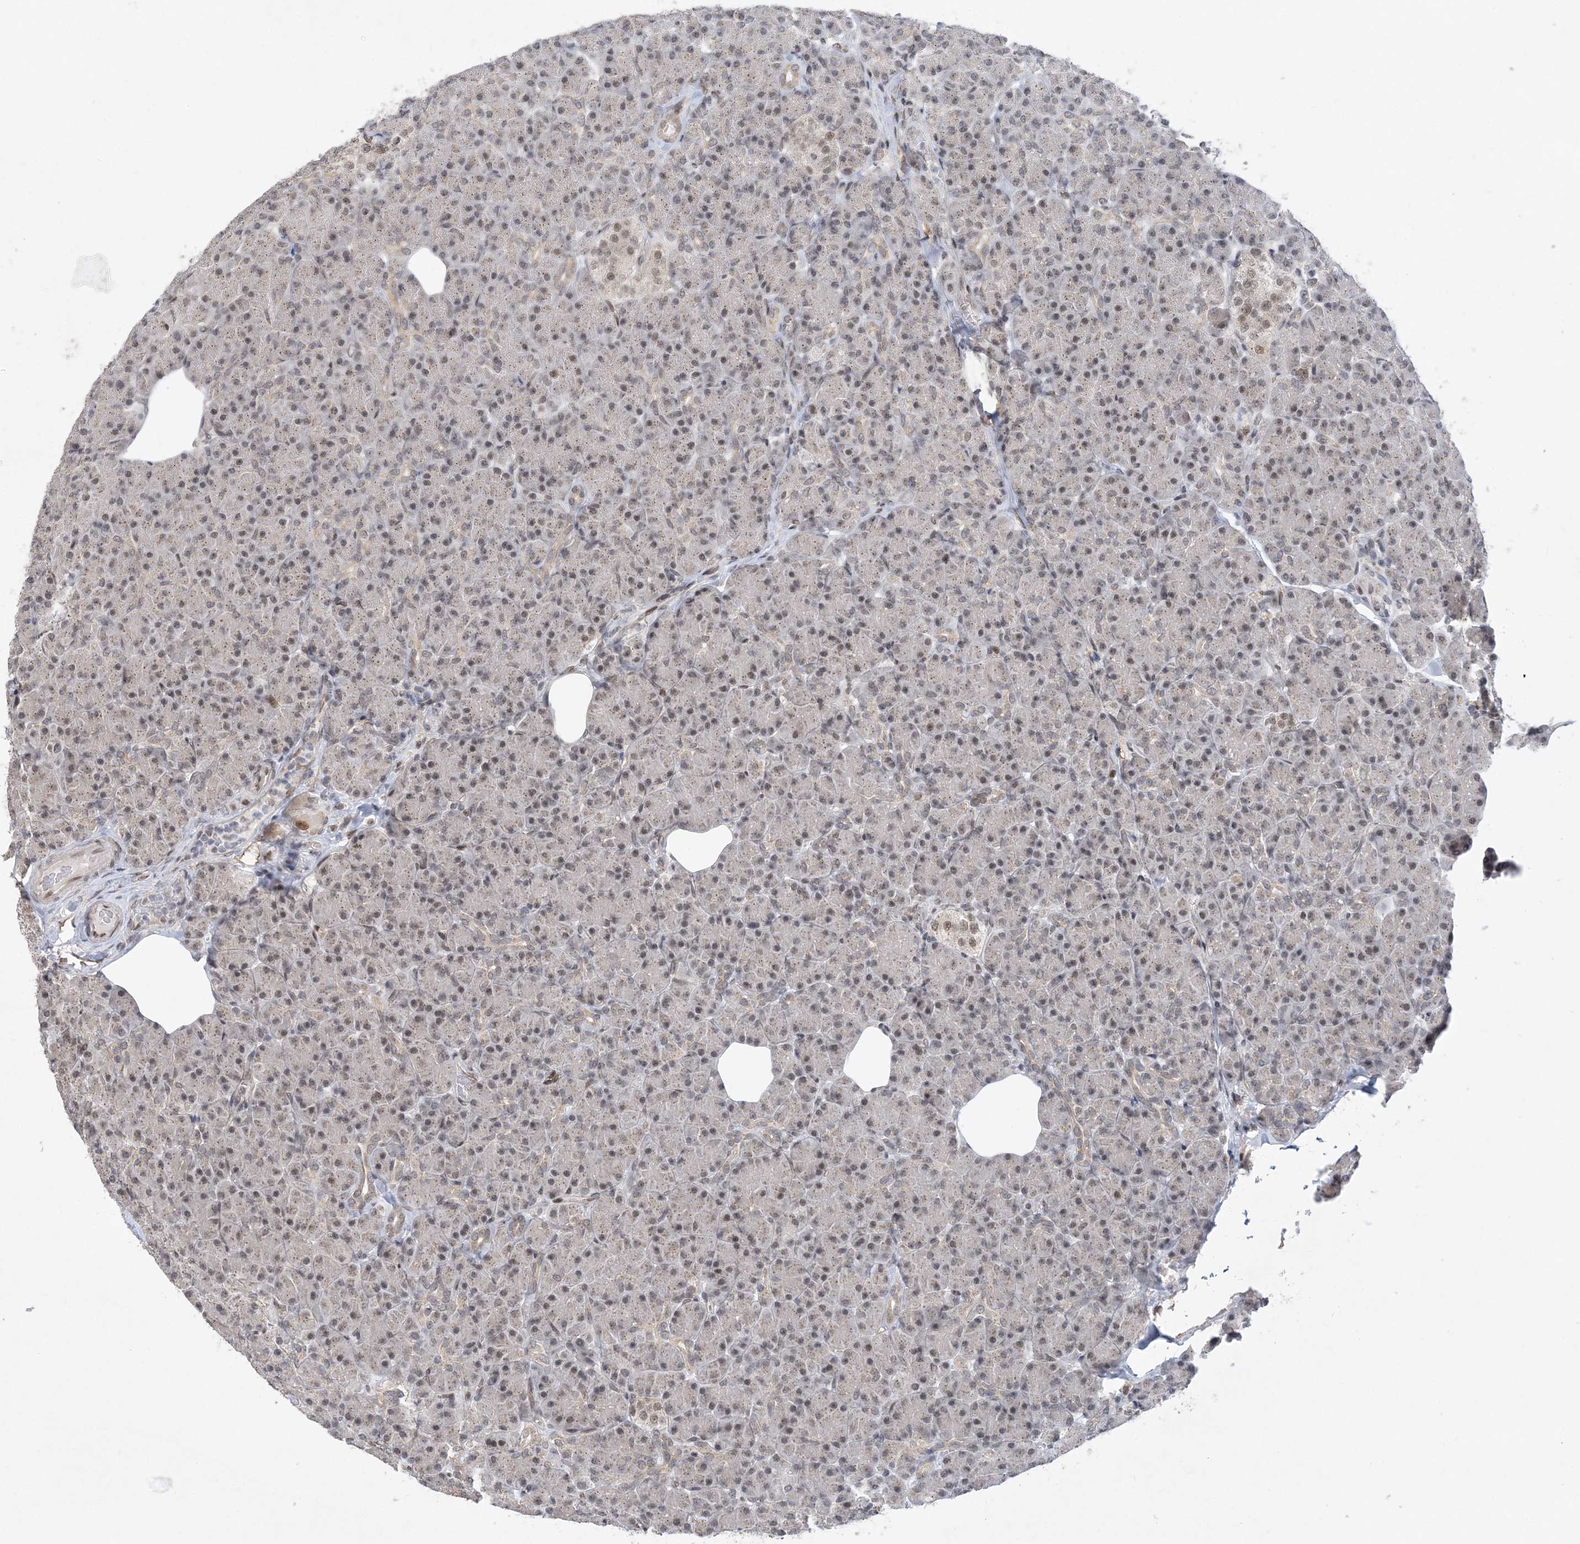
{"staining": {"intensity": "weak", "quantity": "25%-75%", "location": "cytoplasmic/membranous,nuclear"}, "tissue": "pancreas", "cell_type": "Exocrine glandular cells", "image_type": "normal", "snomed": [{"axis": "morphology", "description": "Normal tissue, NOS"}, {"axis": "topography", "description": "Pancreas"}], "caption": "Exocrine glandular cells demonstrate low levels of weak cytoplasmic/membranous,nuclear positivity in approximately 25%-75% of cells in unremarkable pancreas. Nuclei are stained in blue.", "gene": "WAC", "patient": {"sex": "female", "age": 43}}